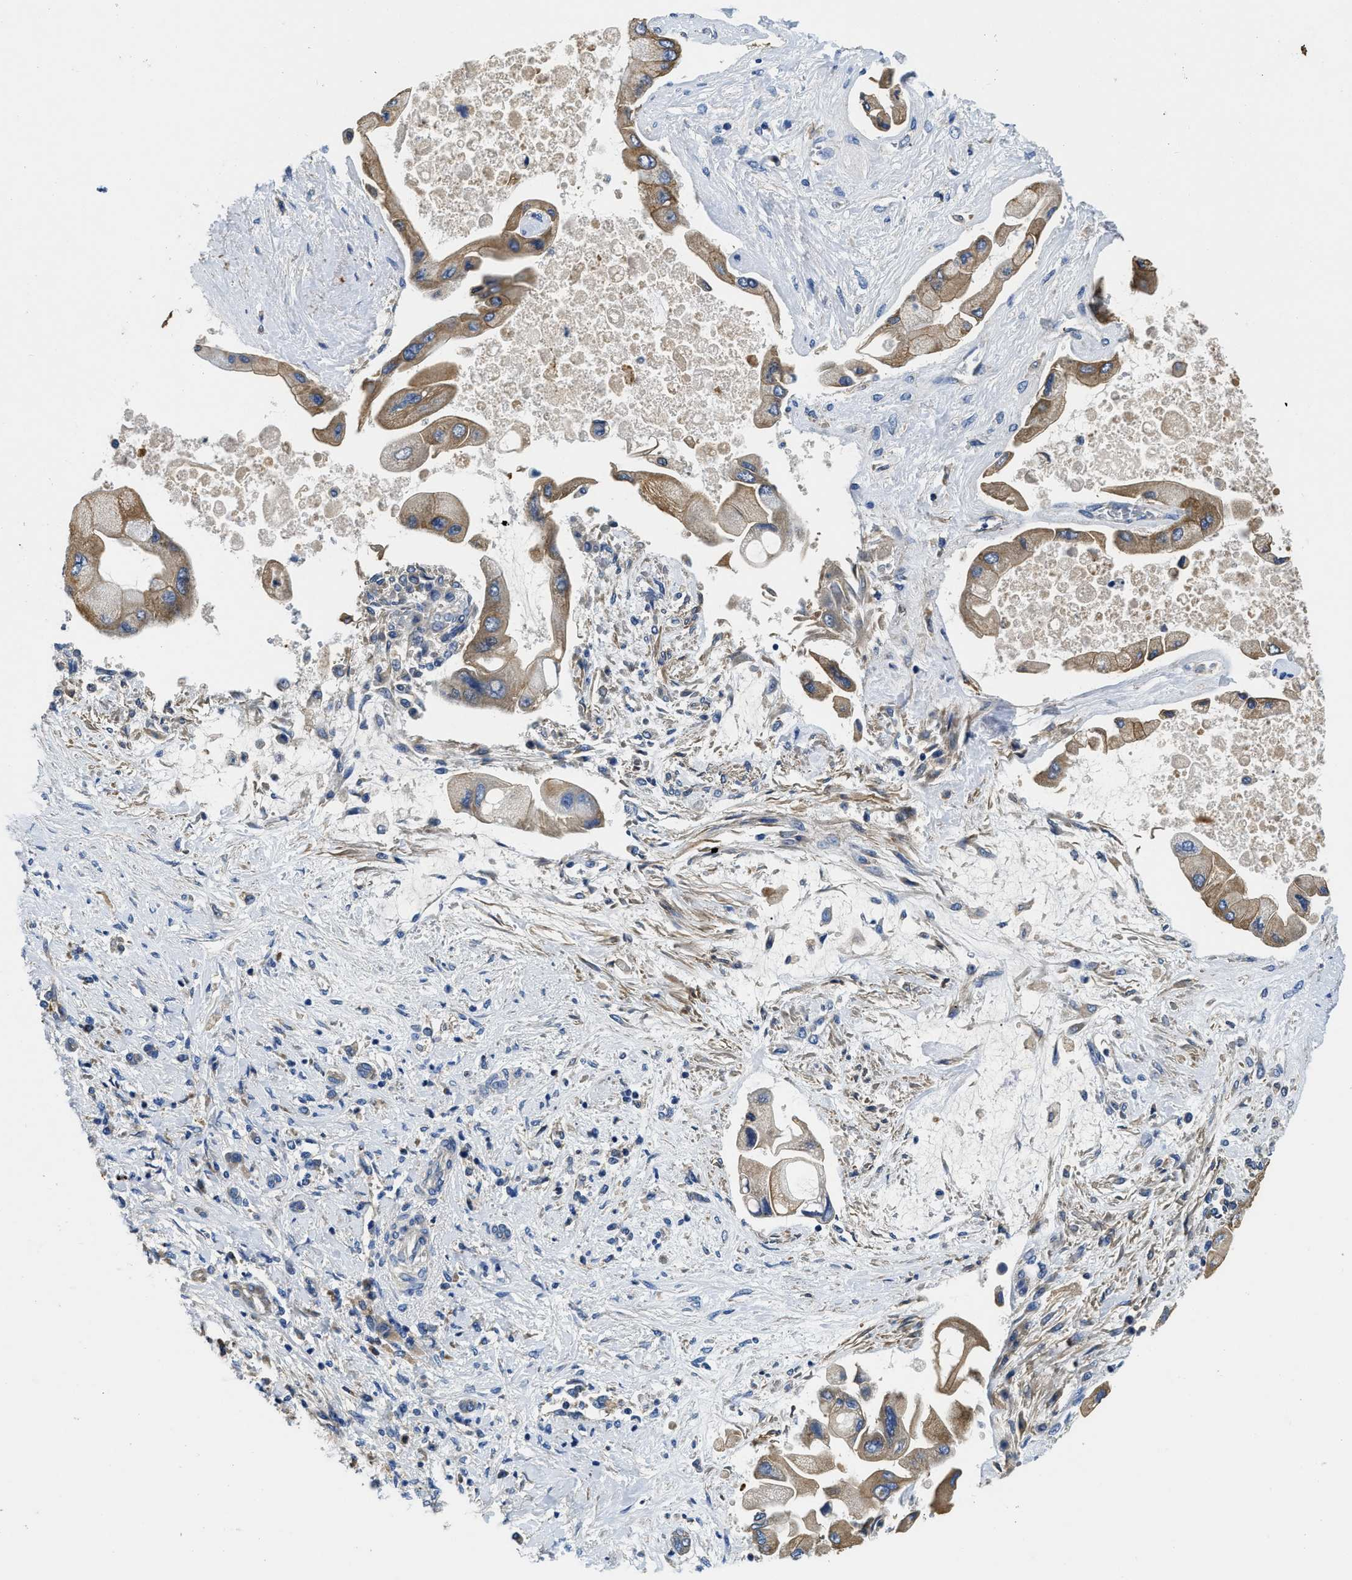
{"staining": {"intensity": "moderate", "quantity": ">75%", "location": "cytoplasmic/membranous"}, "tissue": "liver cancer", "cell_type": "Tumor cells", "image_type": "cancer", "snomed": [{"axis": "morphology", "description": "Cholangiocarcinoma"}, {"axis": "topography", "description": "Liver"}], "caption": "Immunohistochemistry of human liver cholangiocarcinoma exhibits medium levels of moderate cytoplasmic/membranous positivity in approximately >75% of tumor cells.", "gene": "STAT2", "patient": {"sex": "male", "age": 50}}